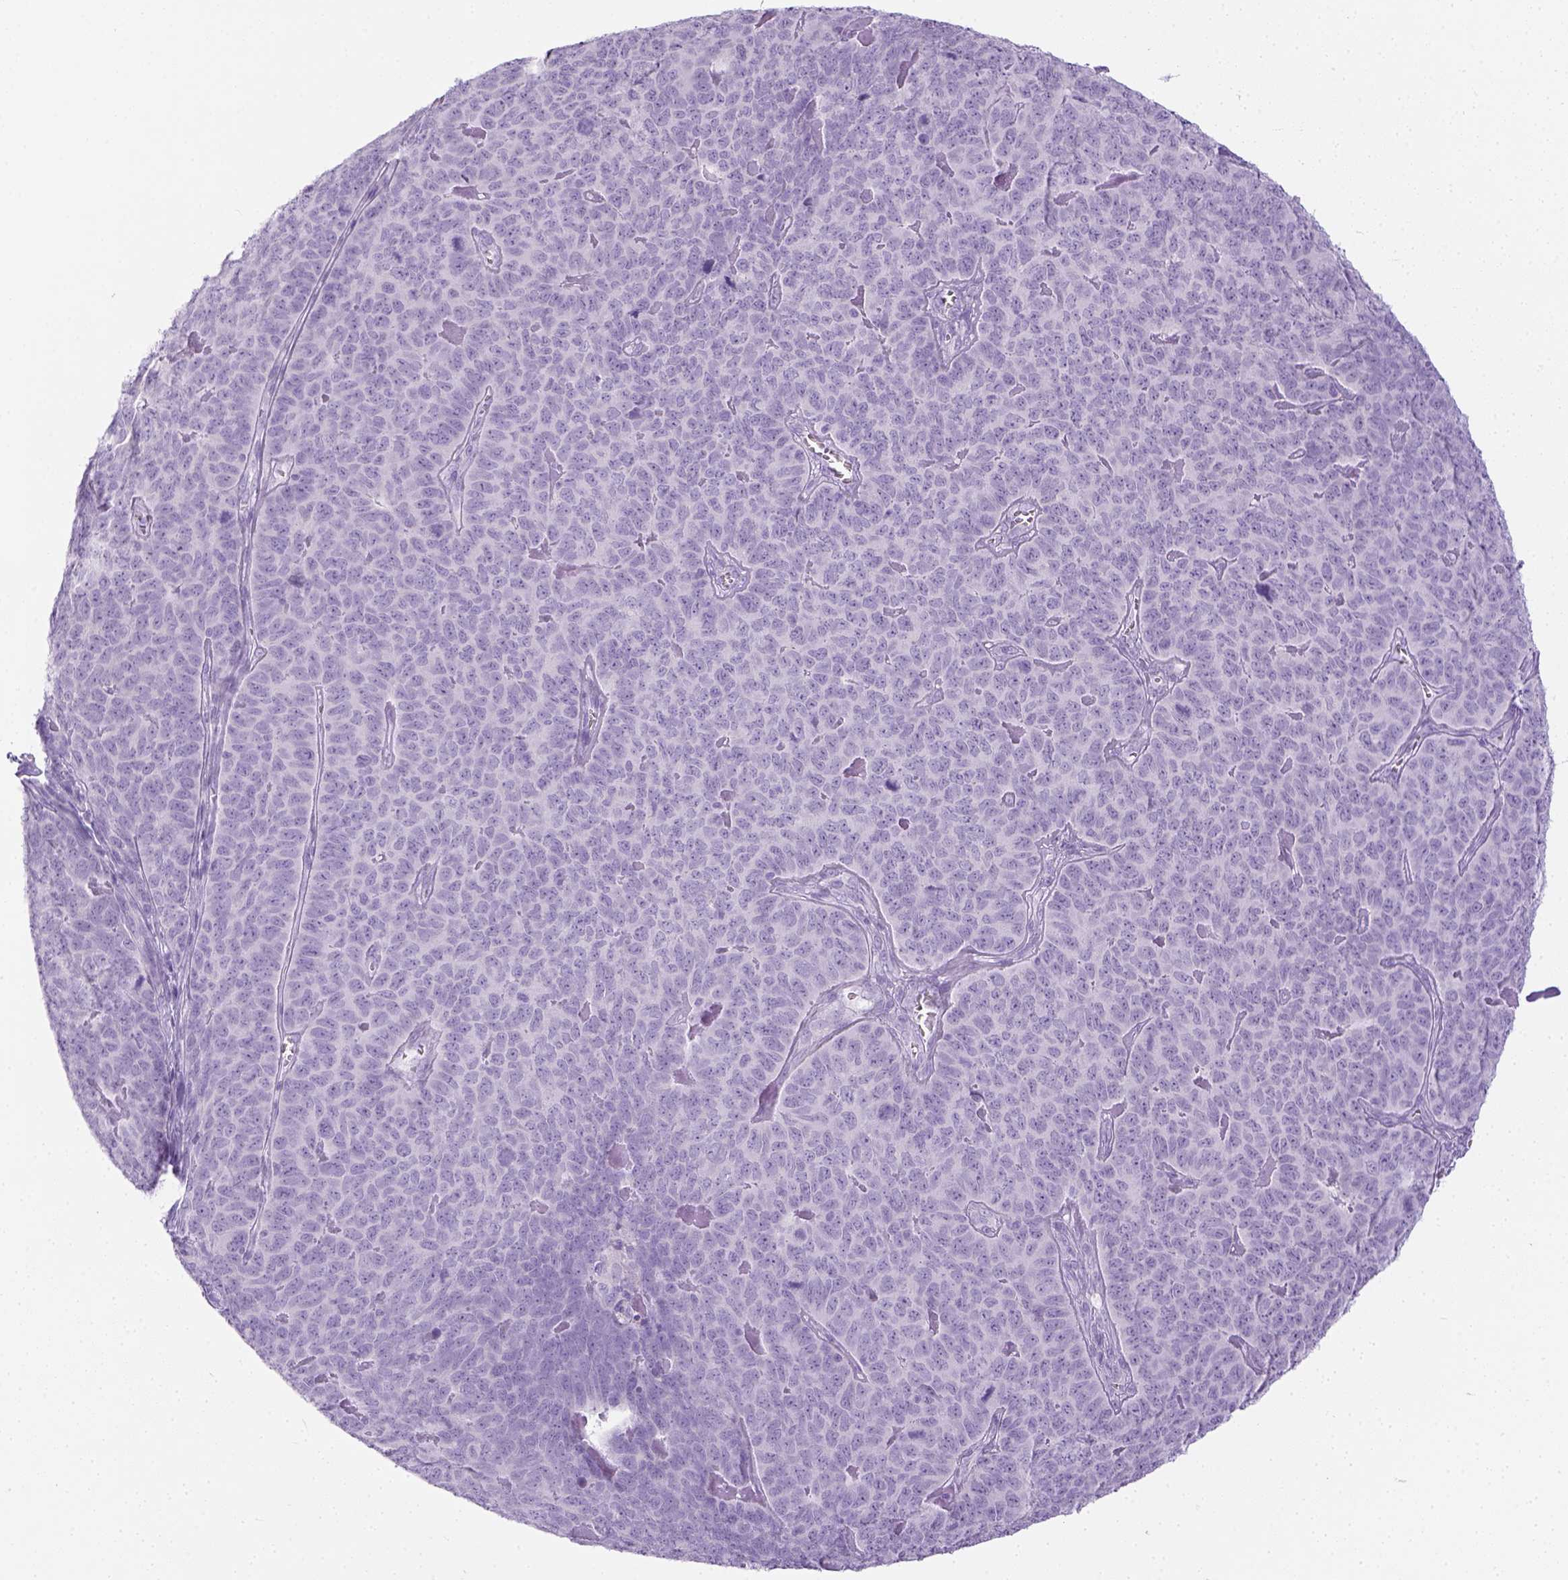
{"staining": {"intensity": "negative", "quantity": "none", "location": "none"}, "tissue": "skin cancer", "cell_type": "Tumor cells", "image_type": "cancer", "snomed": [{"axis": "morphology", "description": "Squamous cell carcinoma, NOS"}, {"axis": "topography", "description": "Skin"}, {"axis": "topography", "description": "Anal"}], "caption": "This photomicrograph is of skin cancer (squamous cell carcinoma) stained with immunohistochemistry to label a protein in brown with the nuclei are counter-stained blue. There is no expression in tumor cells.", "gene": "LGSN", "patient": {"sex": "female", "age": 51}}